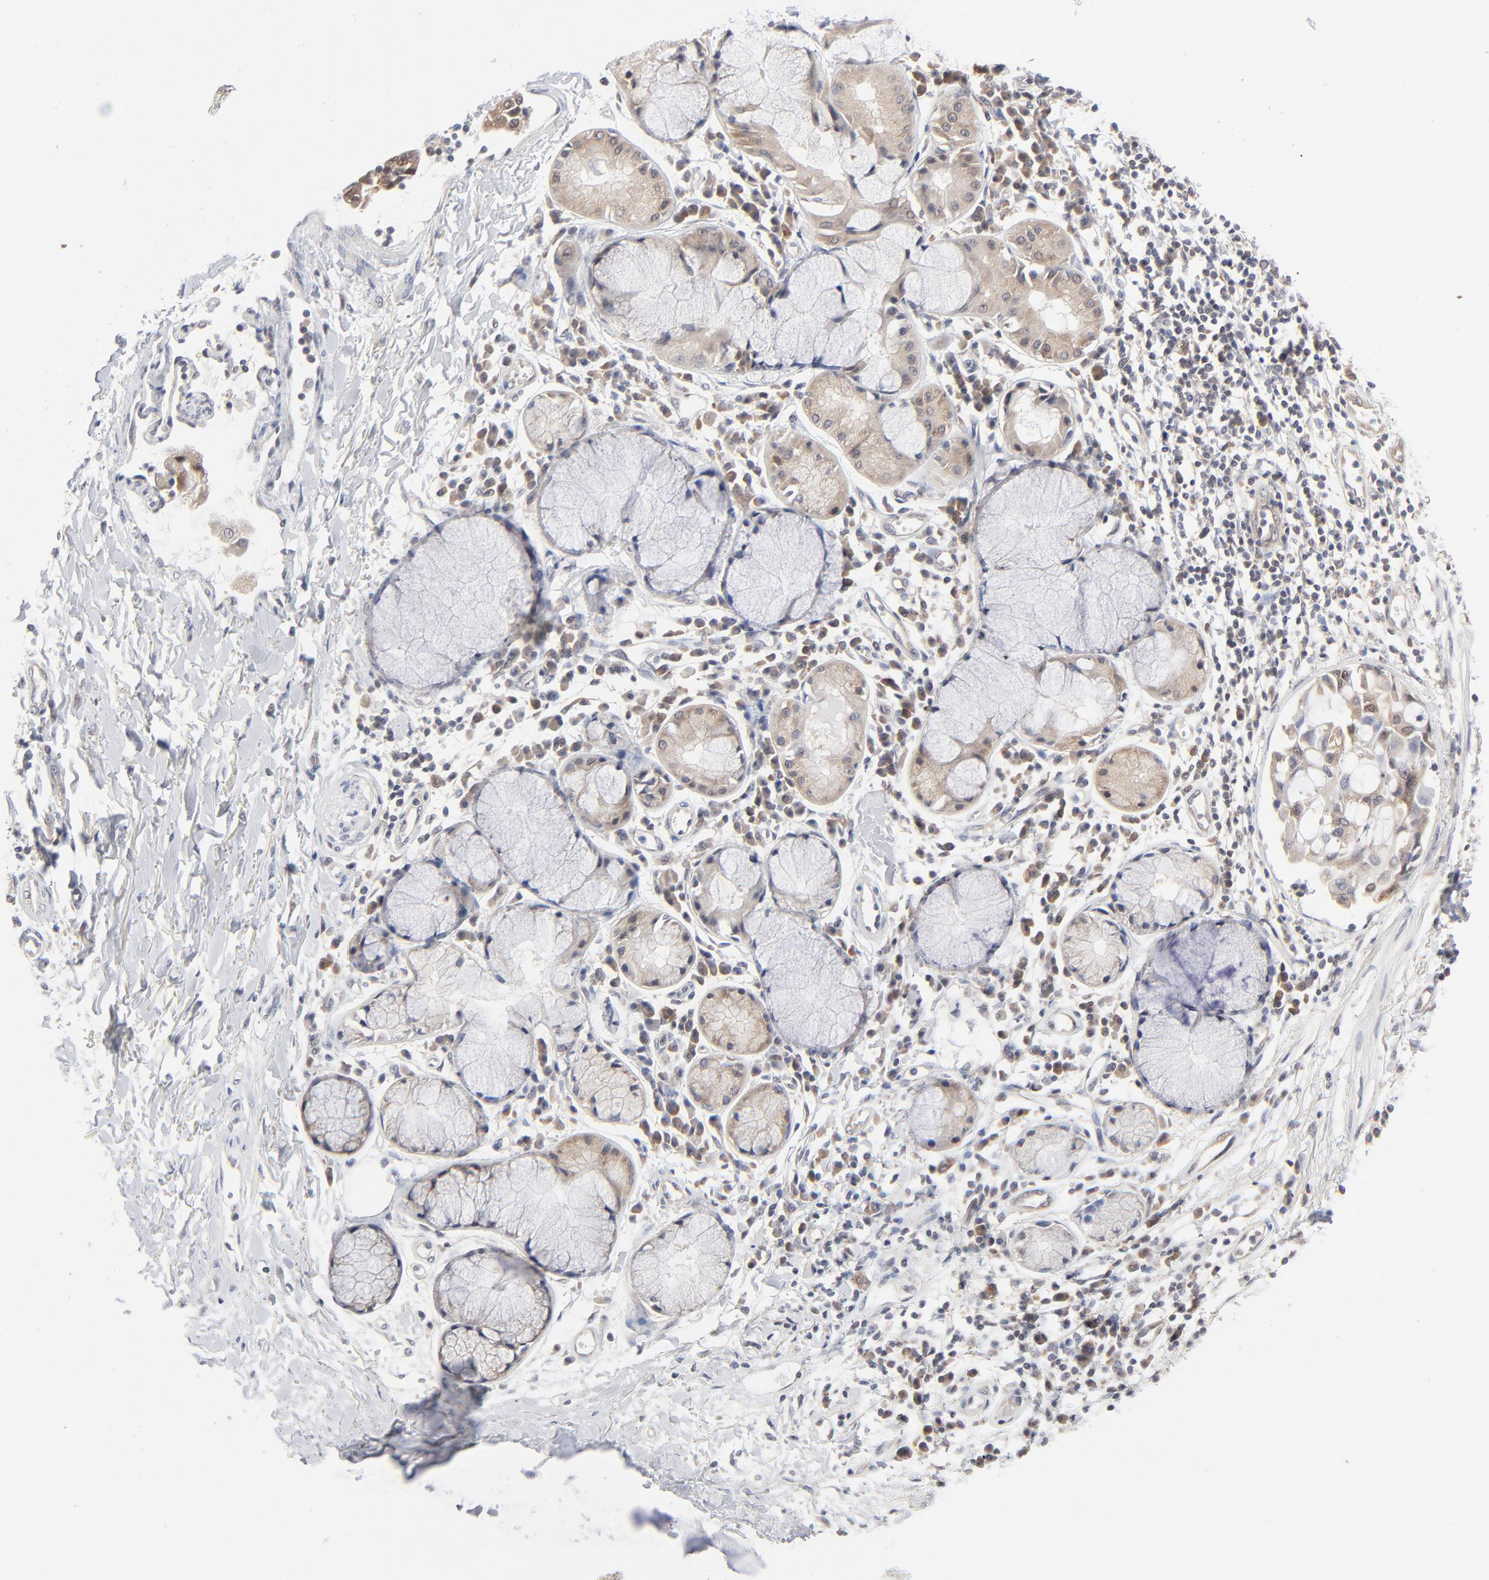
{"staining": {"intensity": "negative", "quantity": "none", "location": "none"}, "tissue": "adipose tissue", "cell_type": "Adipocytes", "image_type": "normal", "snomed": [{"axis": "morphology", "description": "Normal tissue, NOS"}, {"axis": "morphology", "description": "Adenocarcinoma, NOS"}, {"axis": "topography", "description": "Cartilage tissue"}, {"axis": "topography", "description": "Bronchus"}, {"axis": "topography", "description": "Lung"}], "caption": "DAB (3,3'-diaminobenzidine) immunohistochemical staining of normal human adipose tissue demonstrates no significant staining in adipocytes.", "gene": "RPS6KB1", "patient": {"sex": "female", "age": 67}}